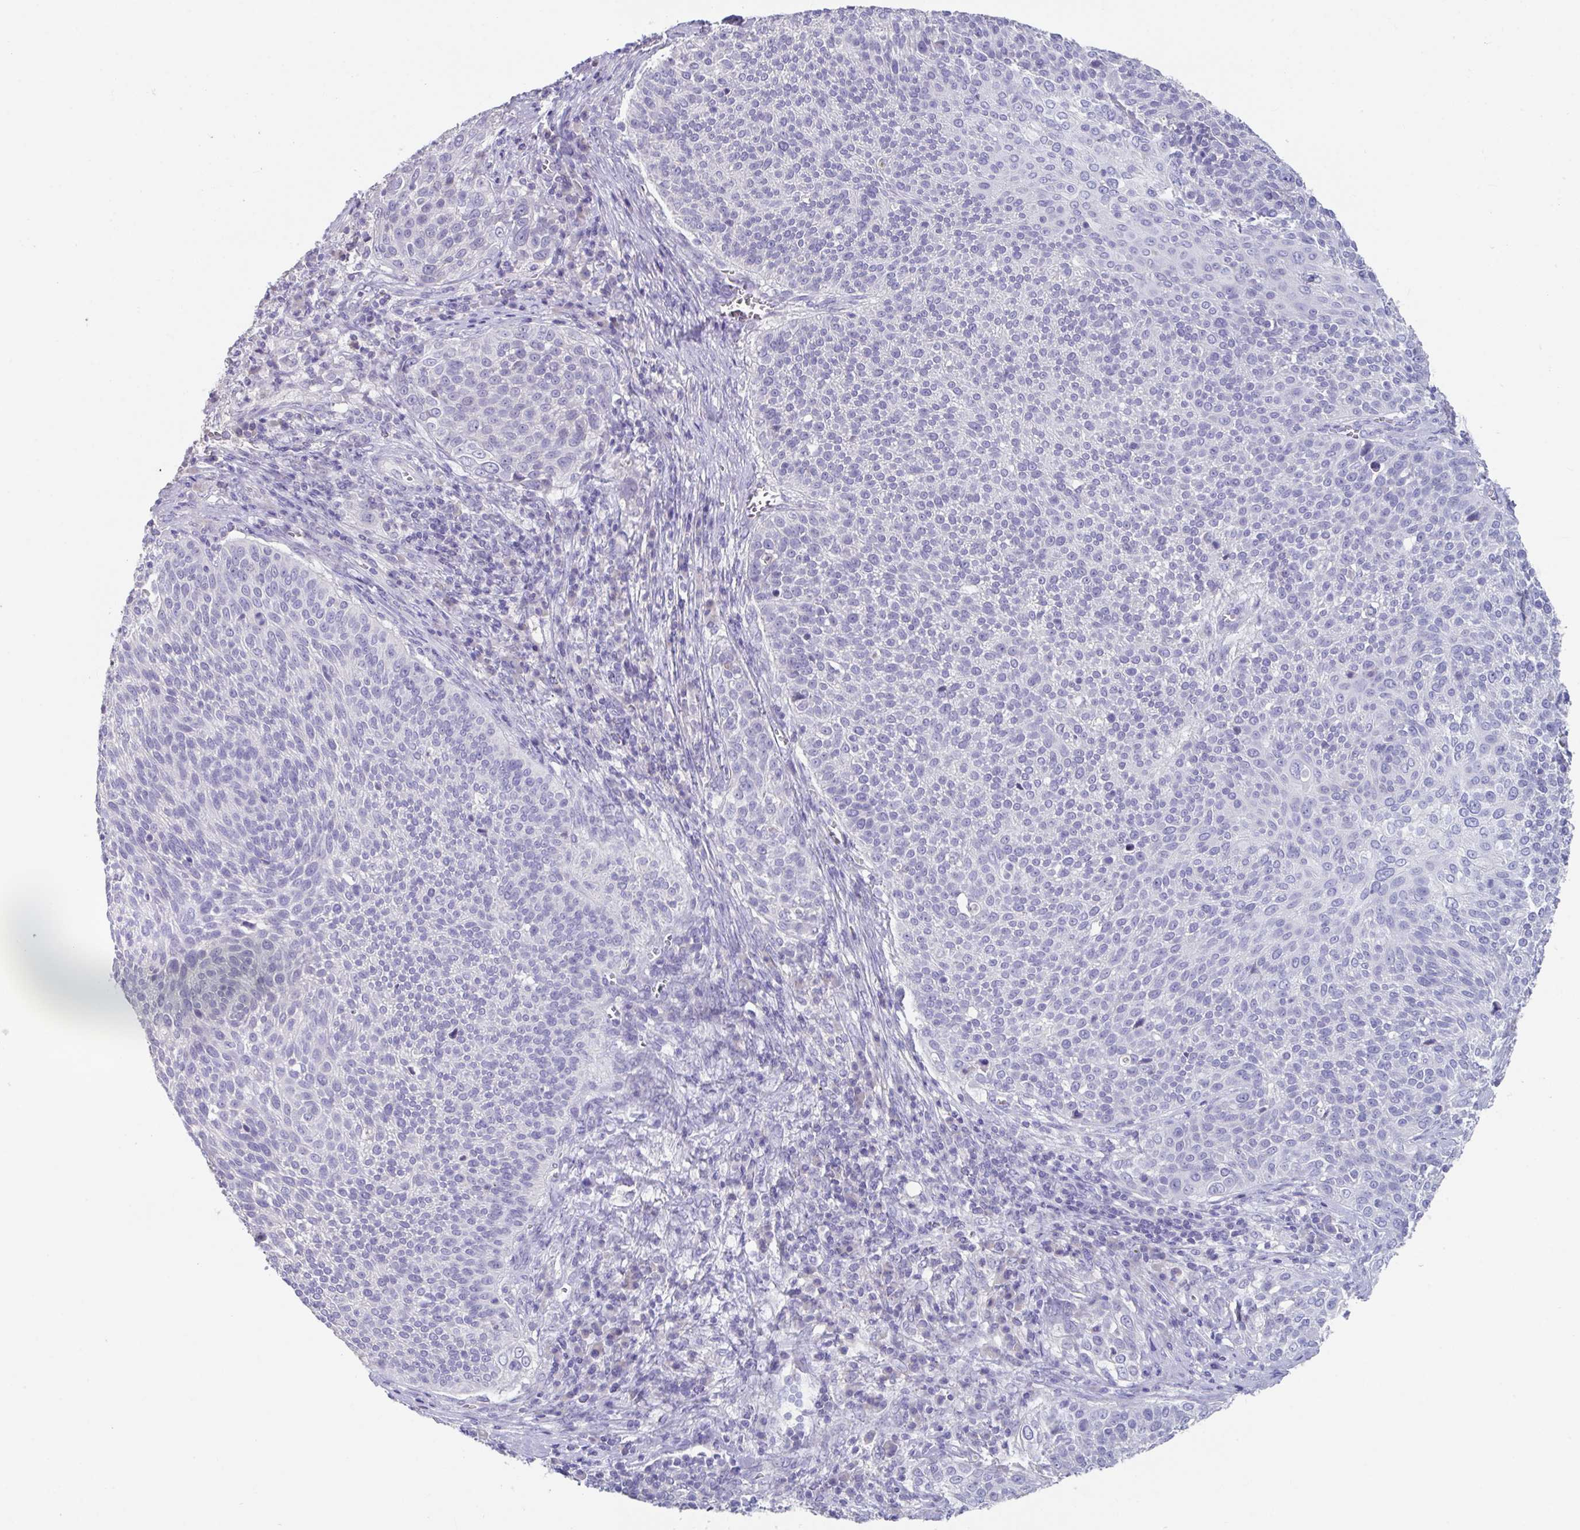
{"staining": {"intensity": "negative", "quantity": "none", "location": "none"}, "tissue": "cervical cancer", "cell_type": "Tumor cells", "image_type": "cancer", "snomed": [{"axis": "morphology", "description": "Squamous cell carcinoma, NOS"}, {"axis": "topography", "description": "Cervix"}], "caption": "The micrograph shows no staining of tumor cells in cervical cancer (squamous cell carcinoma).", "gene": "SLC44A4", "patient": {"sex": "female", "age": 31}}